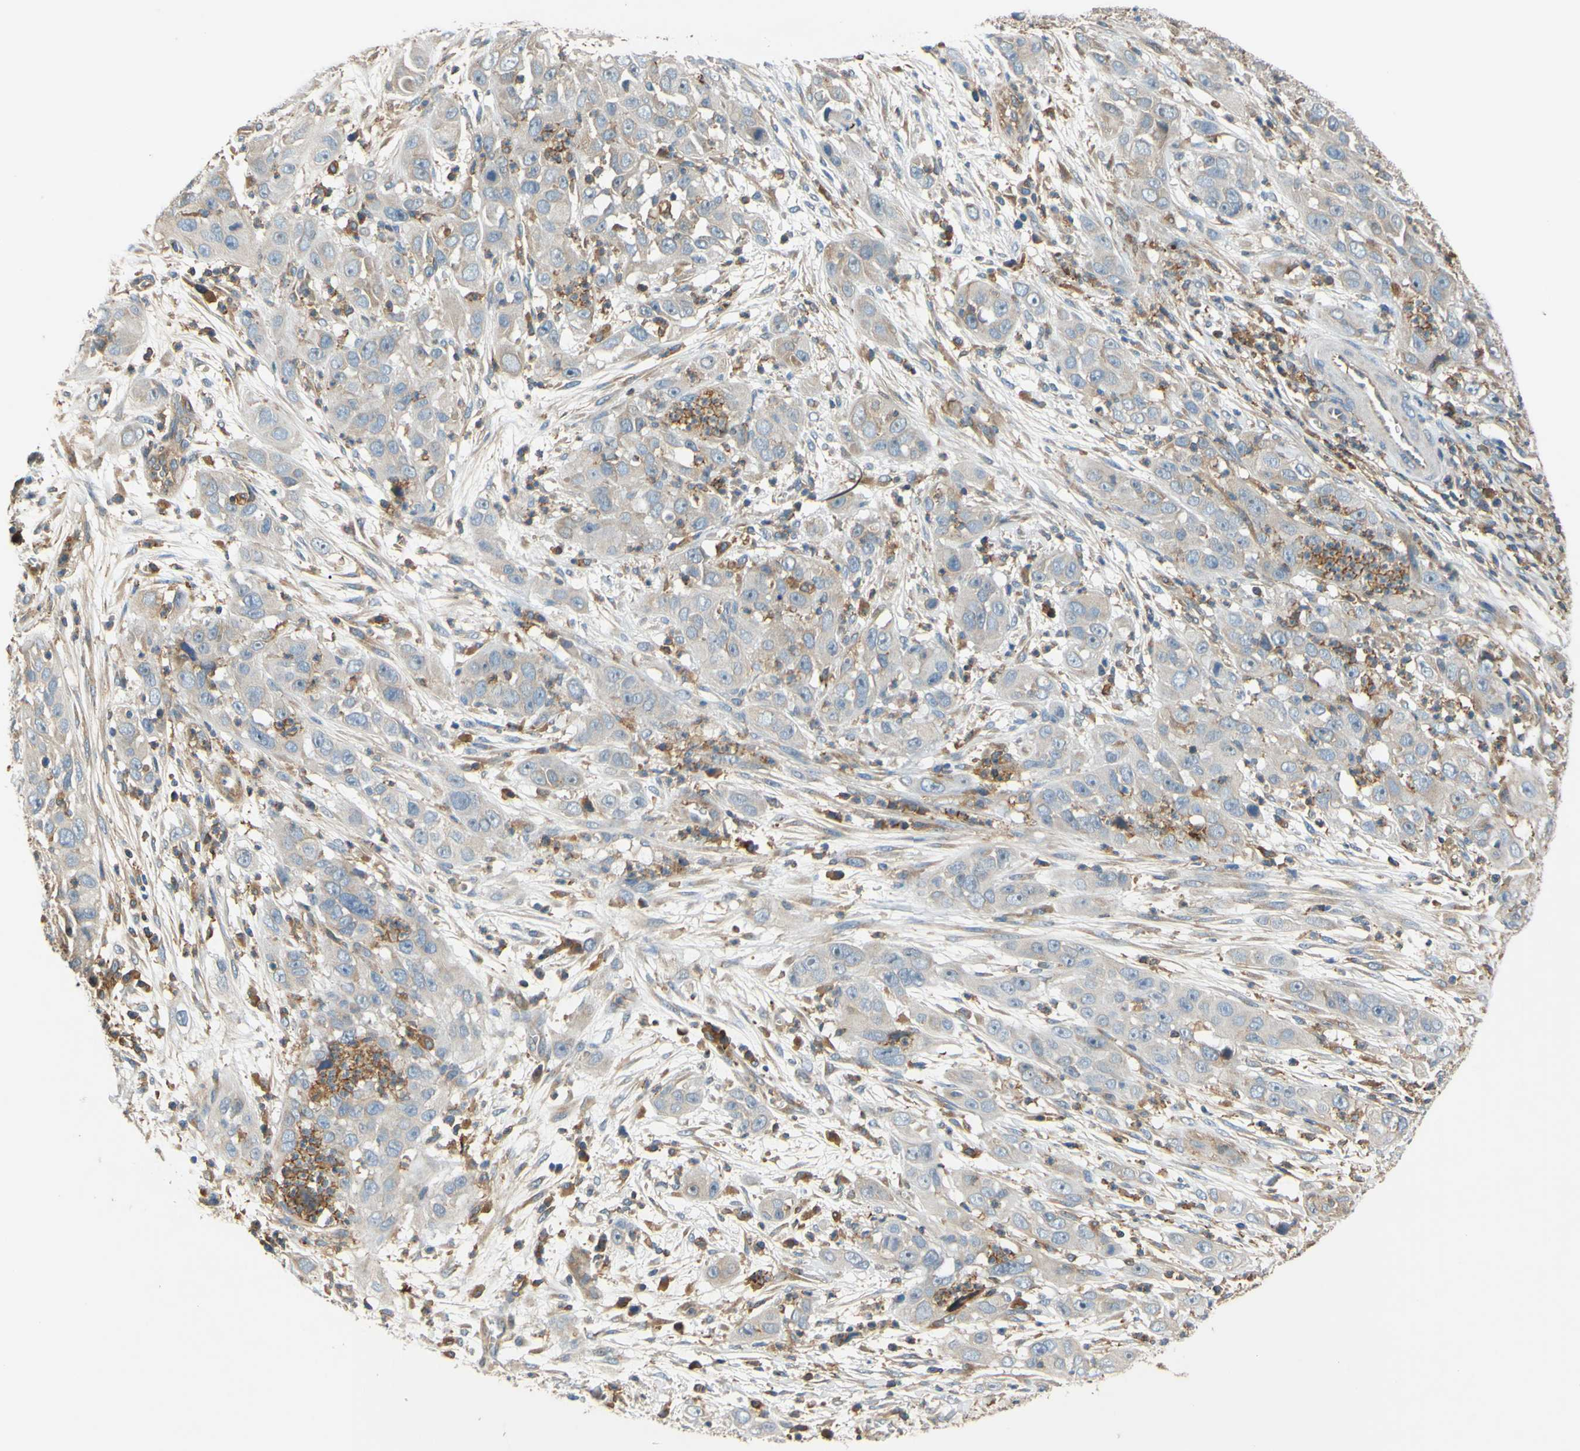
{"staining": {"intensity": "weak", "quantity": "<25%", "location": "cytoplasmic/membranous"}, "tissue": "cervical cancer", "cell_type": "Tumor cells", "image_type": "cancer", "snomed": [{"axis": "morphology", "description": "Squamous cell carcinoma, NOS"}, {"axis": "topography", "description": "Cervix"}], "caption": "Squamous cell carcinoma (cervical) was stained to show a protein in brown. There is no significant expression in tumor cells.", "gene": "POR", "patient": {"sex": "female", "age": 32}}